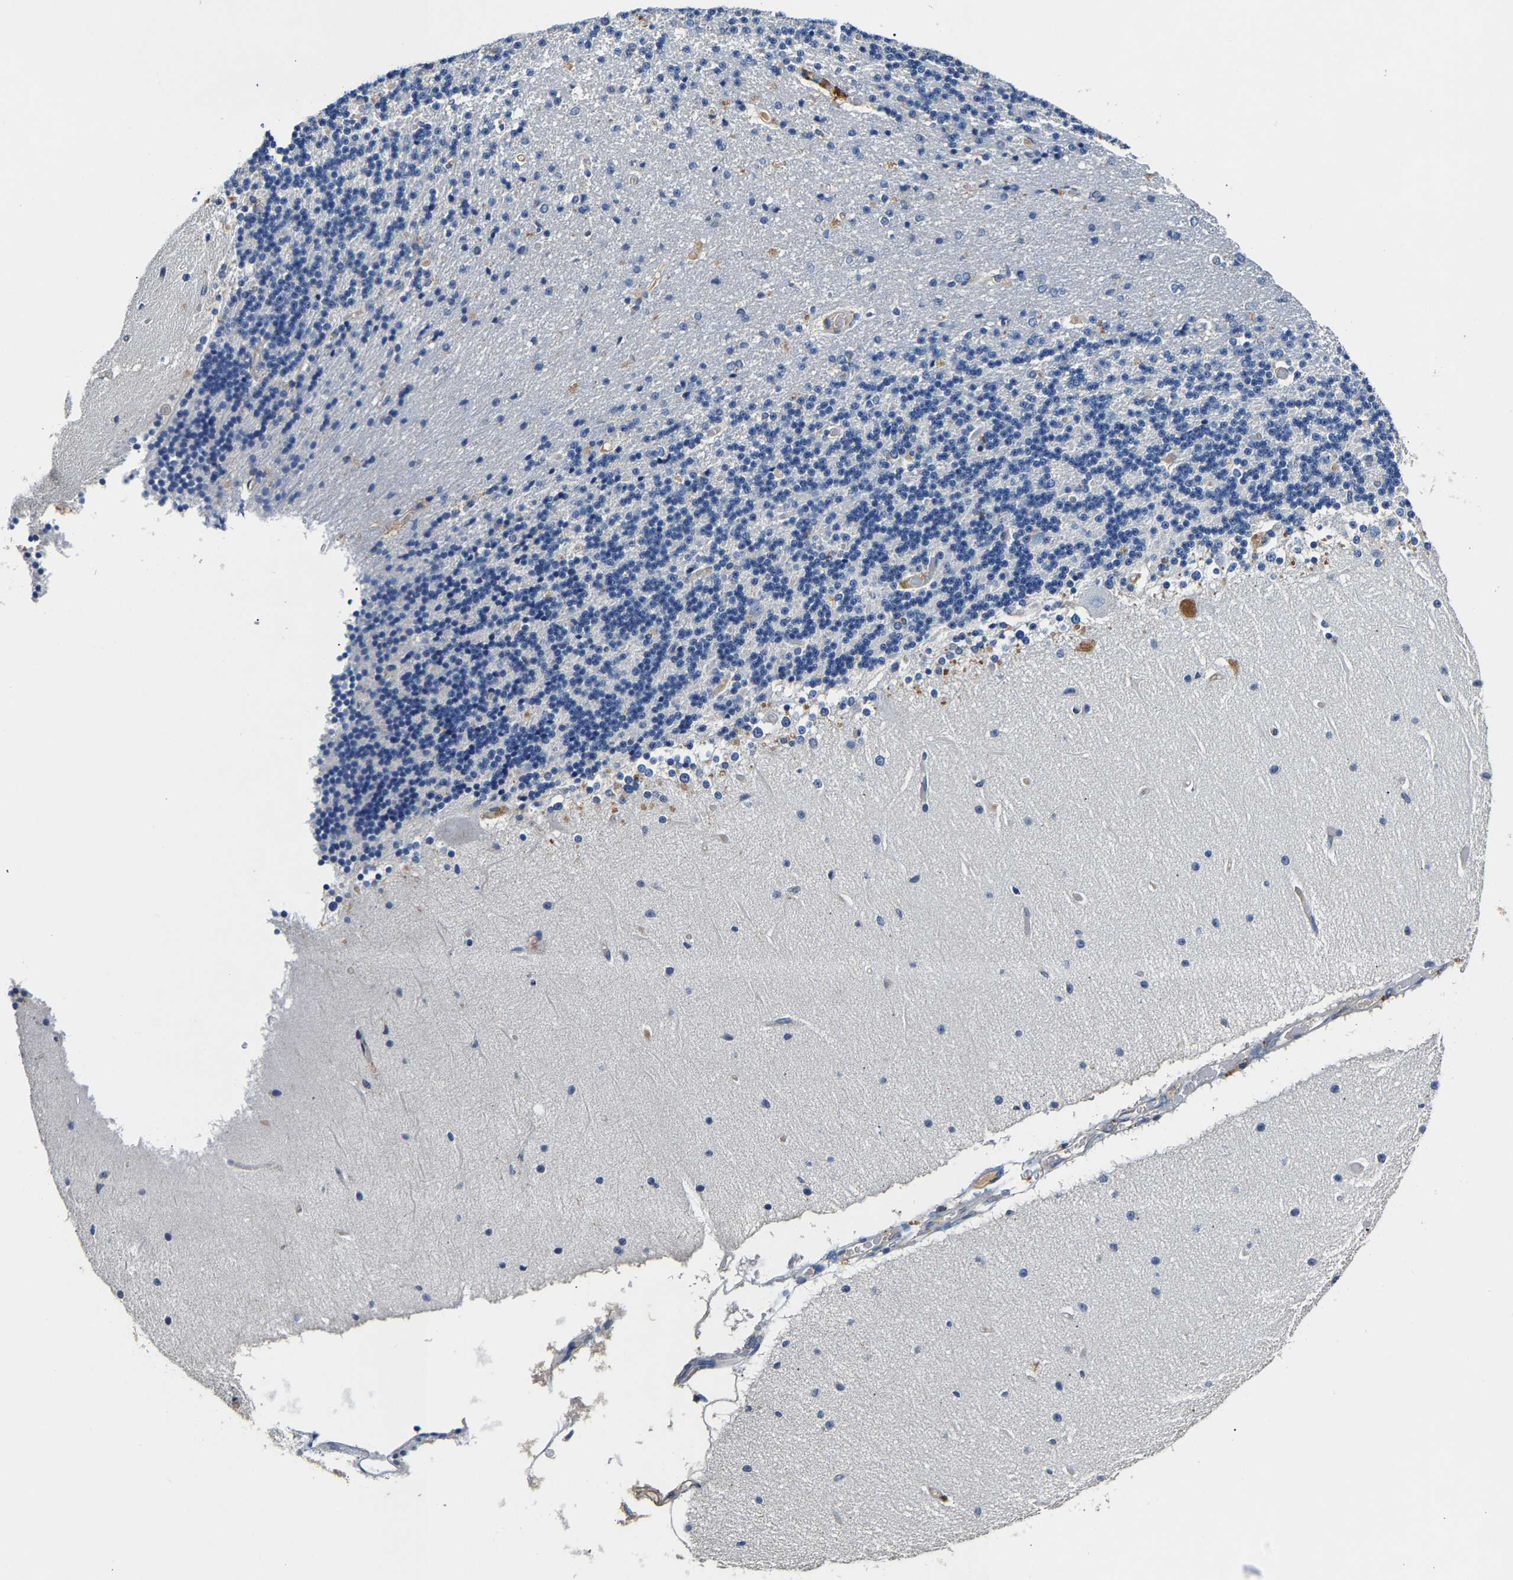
{"staining": {"intensity": "negative", "quantity": "none", "location": "none"}, "tissue": "cerebellum", "cell_type": "Cells in granular layer", "image_type": "normal", "snomed": [{"axis": "morphology", "description": "Normal tissue, NOS"}, {"axis": "topography", "description": "Cerebellum"}], "caption": "Immunohistochemistry (IHC) micrograph of unremarkable human cerebellum stained for a protein (brown), which reveals no staining in cells in granular layer. The staining is performed using DAB (3,3'-diaminobenzidine) brown chromogen with nuclei counter-stained in using hematoxylin.", "gene": "SLCO2B1", "patient": {"sex": "female", "age": 54}}